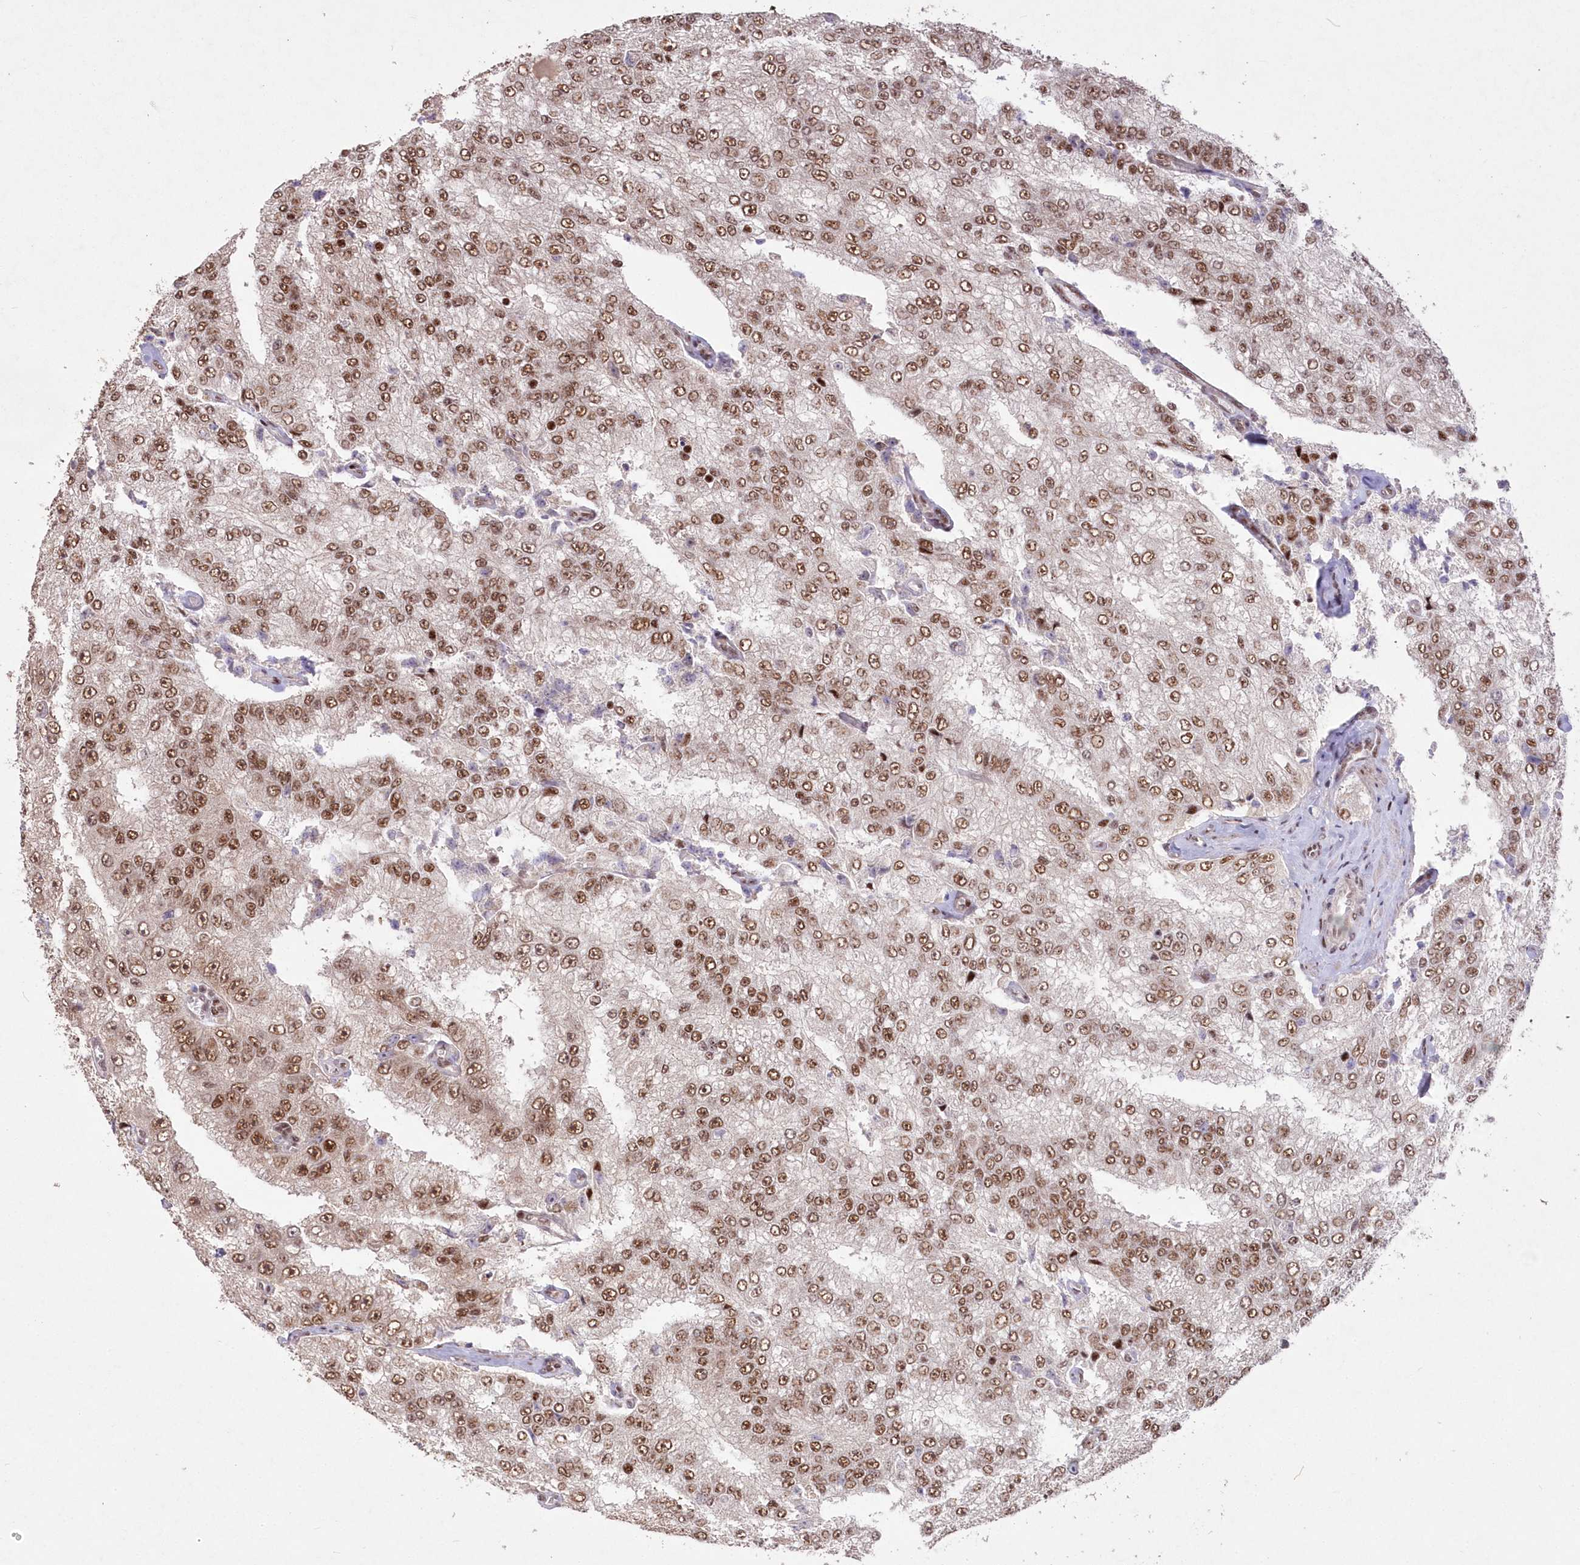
{"staining": {"intensity": "moderate", "quantity": ">75%", "location": "nuclear"}, "tissue": "prostate cancer", "cell_type": "Tumor cells", "image_type": "cancer", "snomed": [{"axis": "morphology", "description": "Adenocarcinoma, High grade"}, {"axis": "topography", "description": "Prostate"}], "caption": "DAB immunohistochemical staining of human high-grade adenocarcinoma (prostate) exhibits moderate nuclear protein expression in about >75% of tumor cells. Ihc stains the protein of interest in brown and the nuclei are stained blue.", "gene": "WBP1L", "patient": {"sex": "male", "age": 58}}